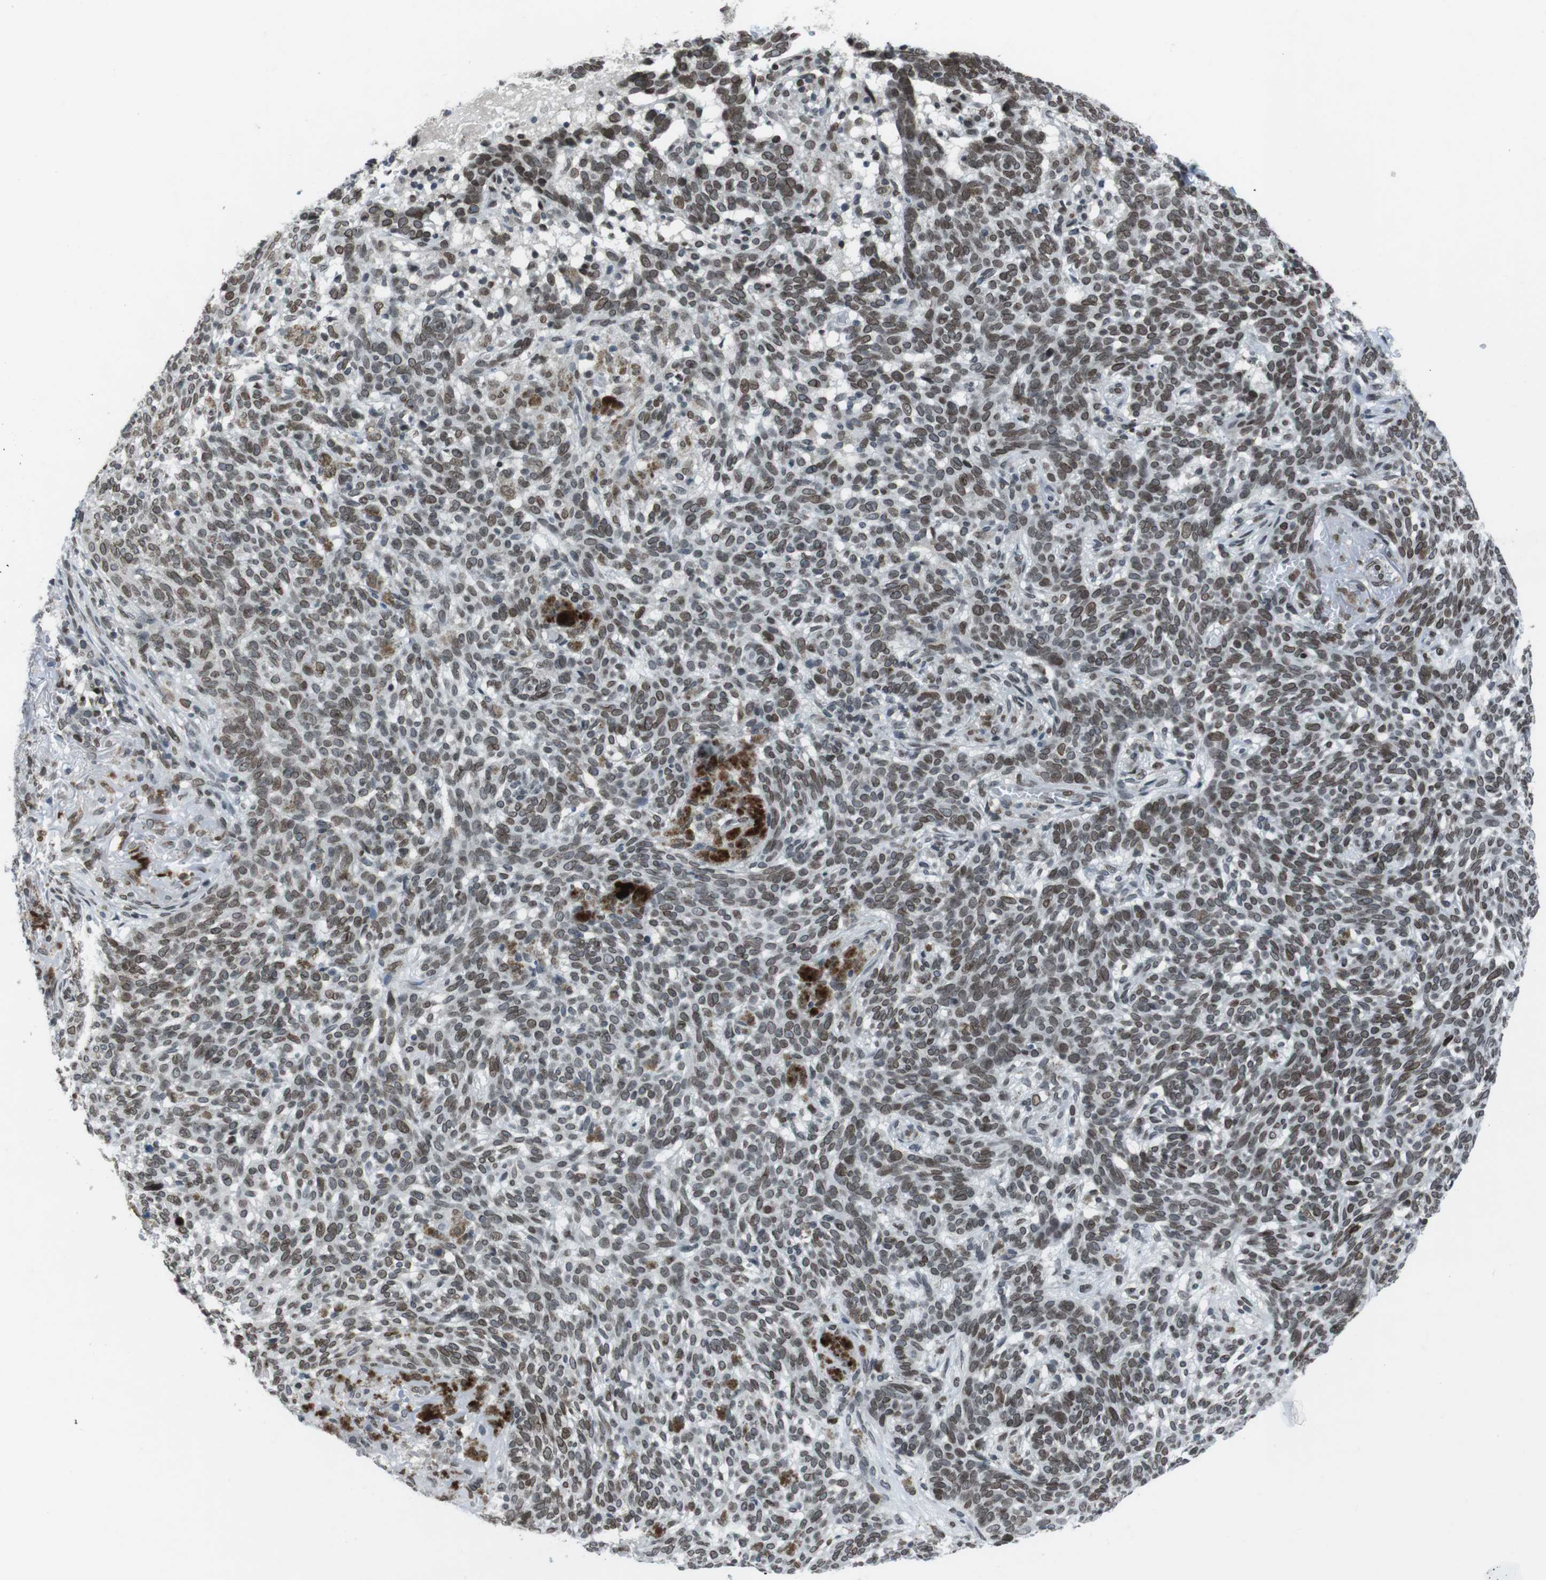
{"staining": {"intensity": "moderate", "quantity": ">75%", "location": "cytoplasmic/membranous,nuclear"}, "tissue": "skin cancer", "cell_type": "Tumor cells", "image_type": "cancer", "snomed": [{"axis": "morphology", "description": "Basal cell carcinoma"}, {"axis": "topography", "description": "Skin"}], "caption": "Protein expression analysis of skin cancer (basal cell carcinoma) shows moderate cytoplasmic/membranous and nuclear expression in about >75% of tumor cells.", "gene": "MAD1L1", "patient": {"sex": "male", "age": 85}}